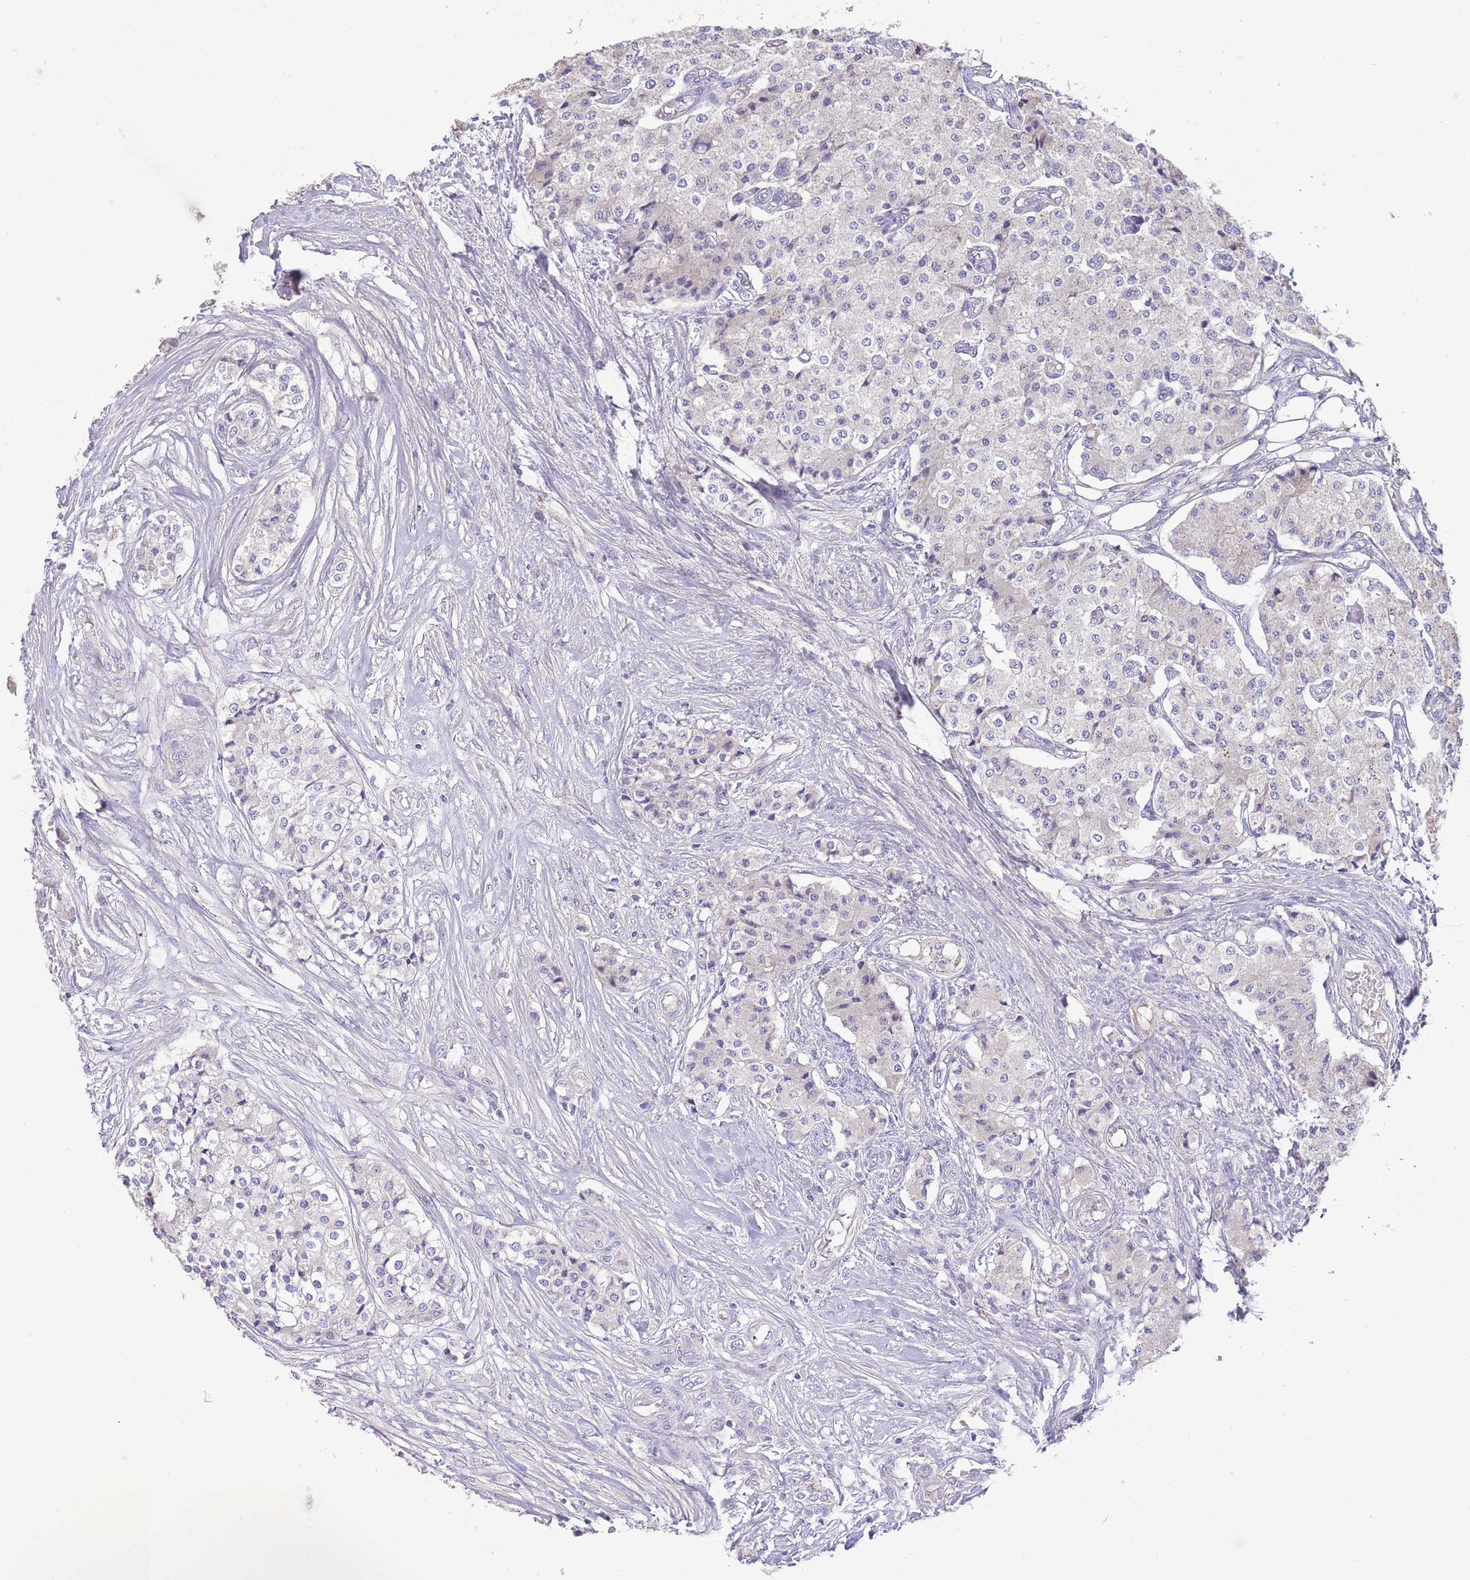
{"staining": {"intensity": "negative", "quantity": "none", "location": "none"}, "tissue": "carcinoid", "cell_type": "Tumor cells", "image_type": "cancer", "snomed": [{"axis": "morphology", "description": "Carcinoid, malignant, NOS"}, {"axis": "topography", "description": "Colon"}], "caption": "Tumor cells show no significant staining in carcinoid (malignant). The staining was performed using DAB to visualize the protein expression in brown, while the nuclei were stained in blue with hematoxylin (Magnification: 20x).", "gene": "SFTPA1", "patient": {"sex": "female", "age": 52}}